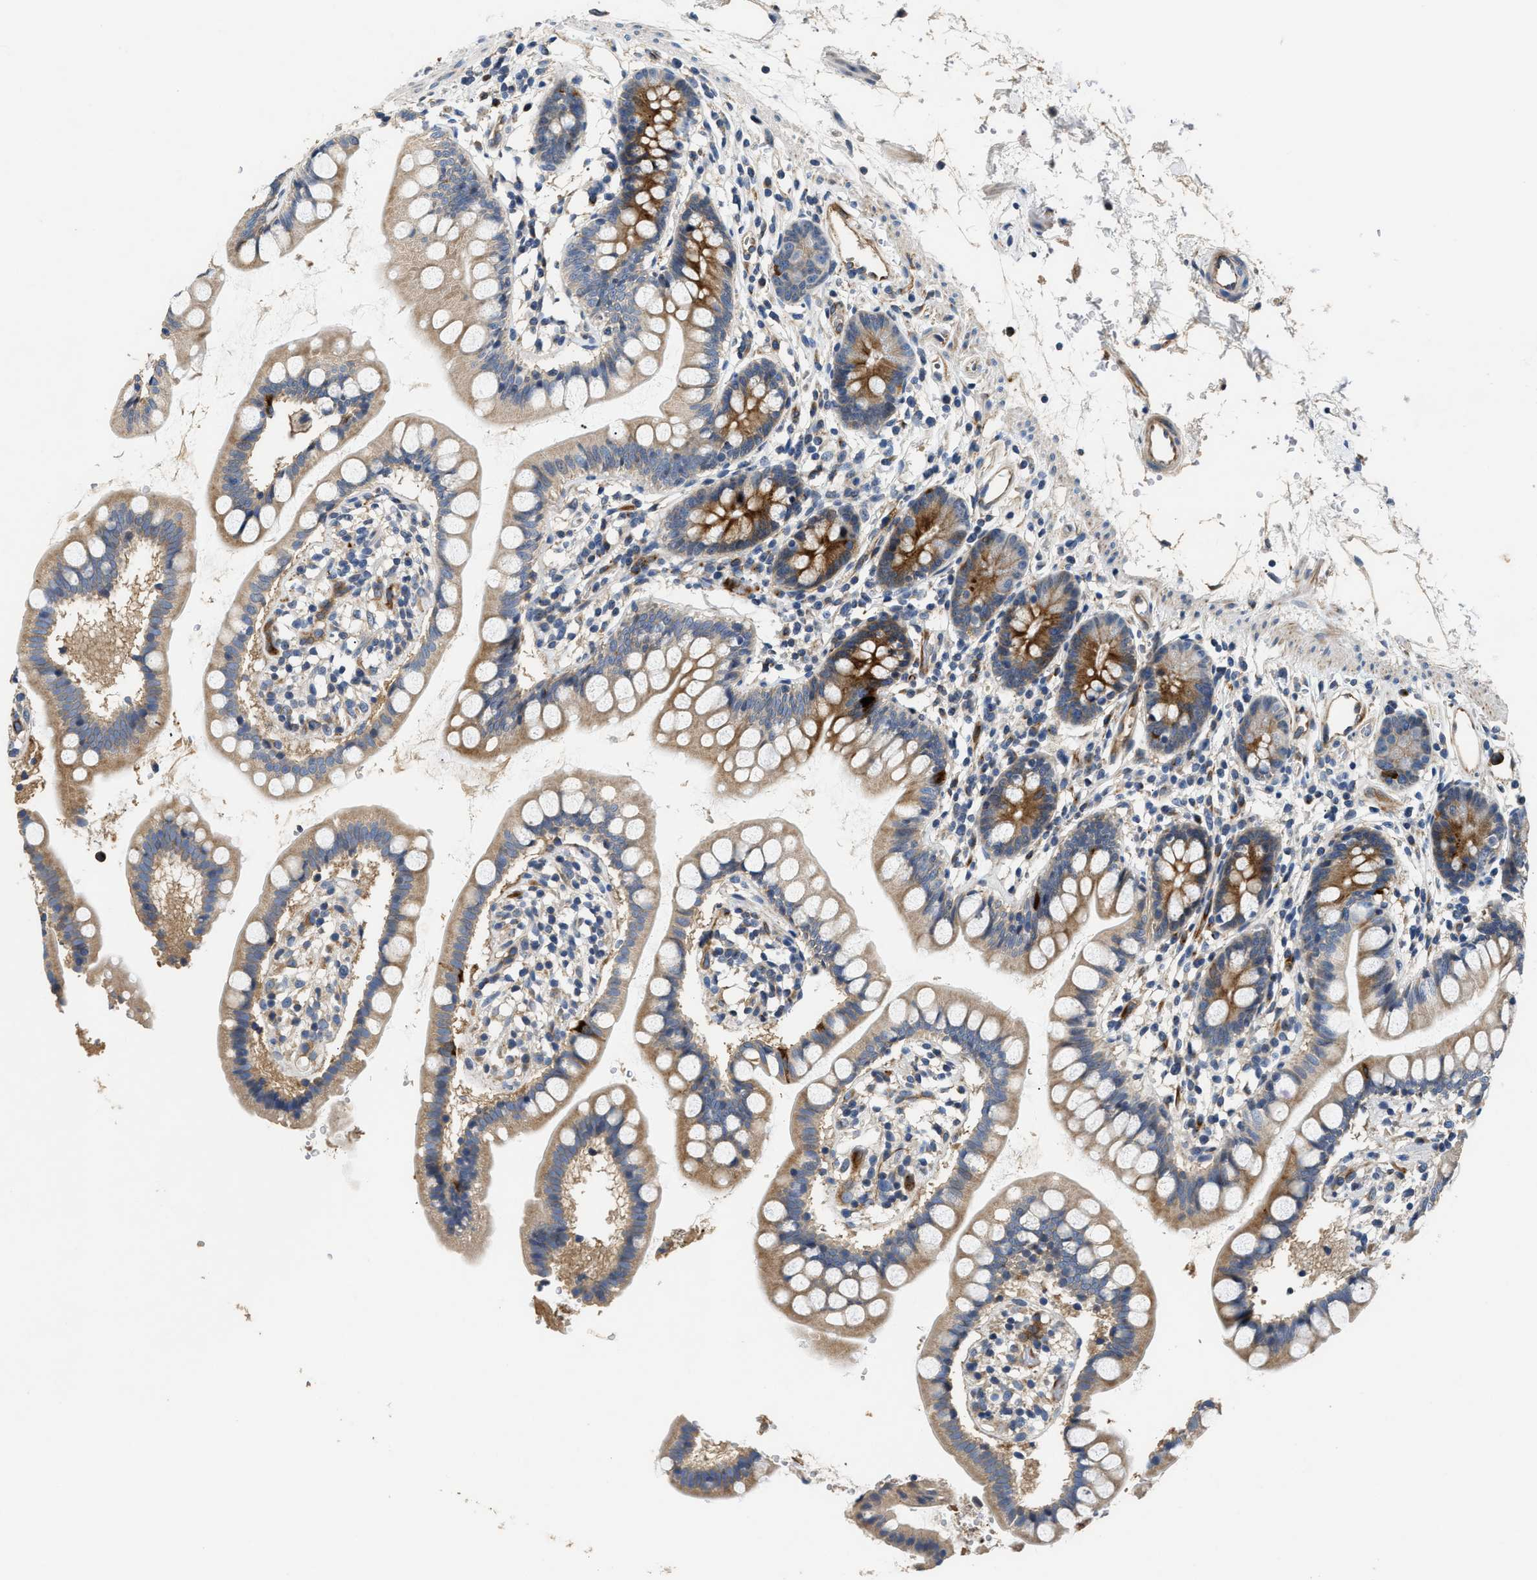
{"staining": {"intensity": "strong", "quantity": "<25%", "location": "cytoplasmic/membranous"}, "tissue": "small intestine", "cell_type": "Glandular cells", "image_type": "normal", "snomed": [{"axis": "morphology", "description": "Normal tissue, NOS"}, {"axis": "topography", "description": "Small intestine"}], "caption": "A medium amount of strong cytoplasmic/membranous expression is present in approximately <25% of glandular cells in unremarkable small intestine.", "gene": "IL17RC", "patient": {"sex": "female", "age": 84}}